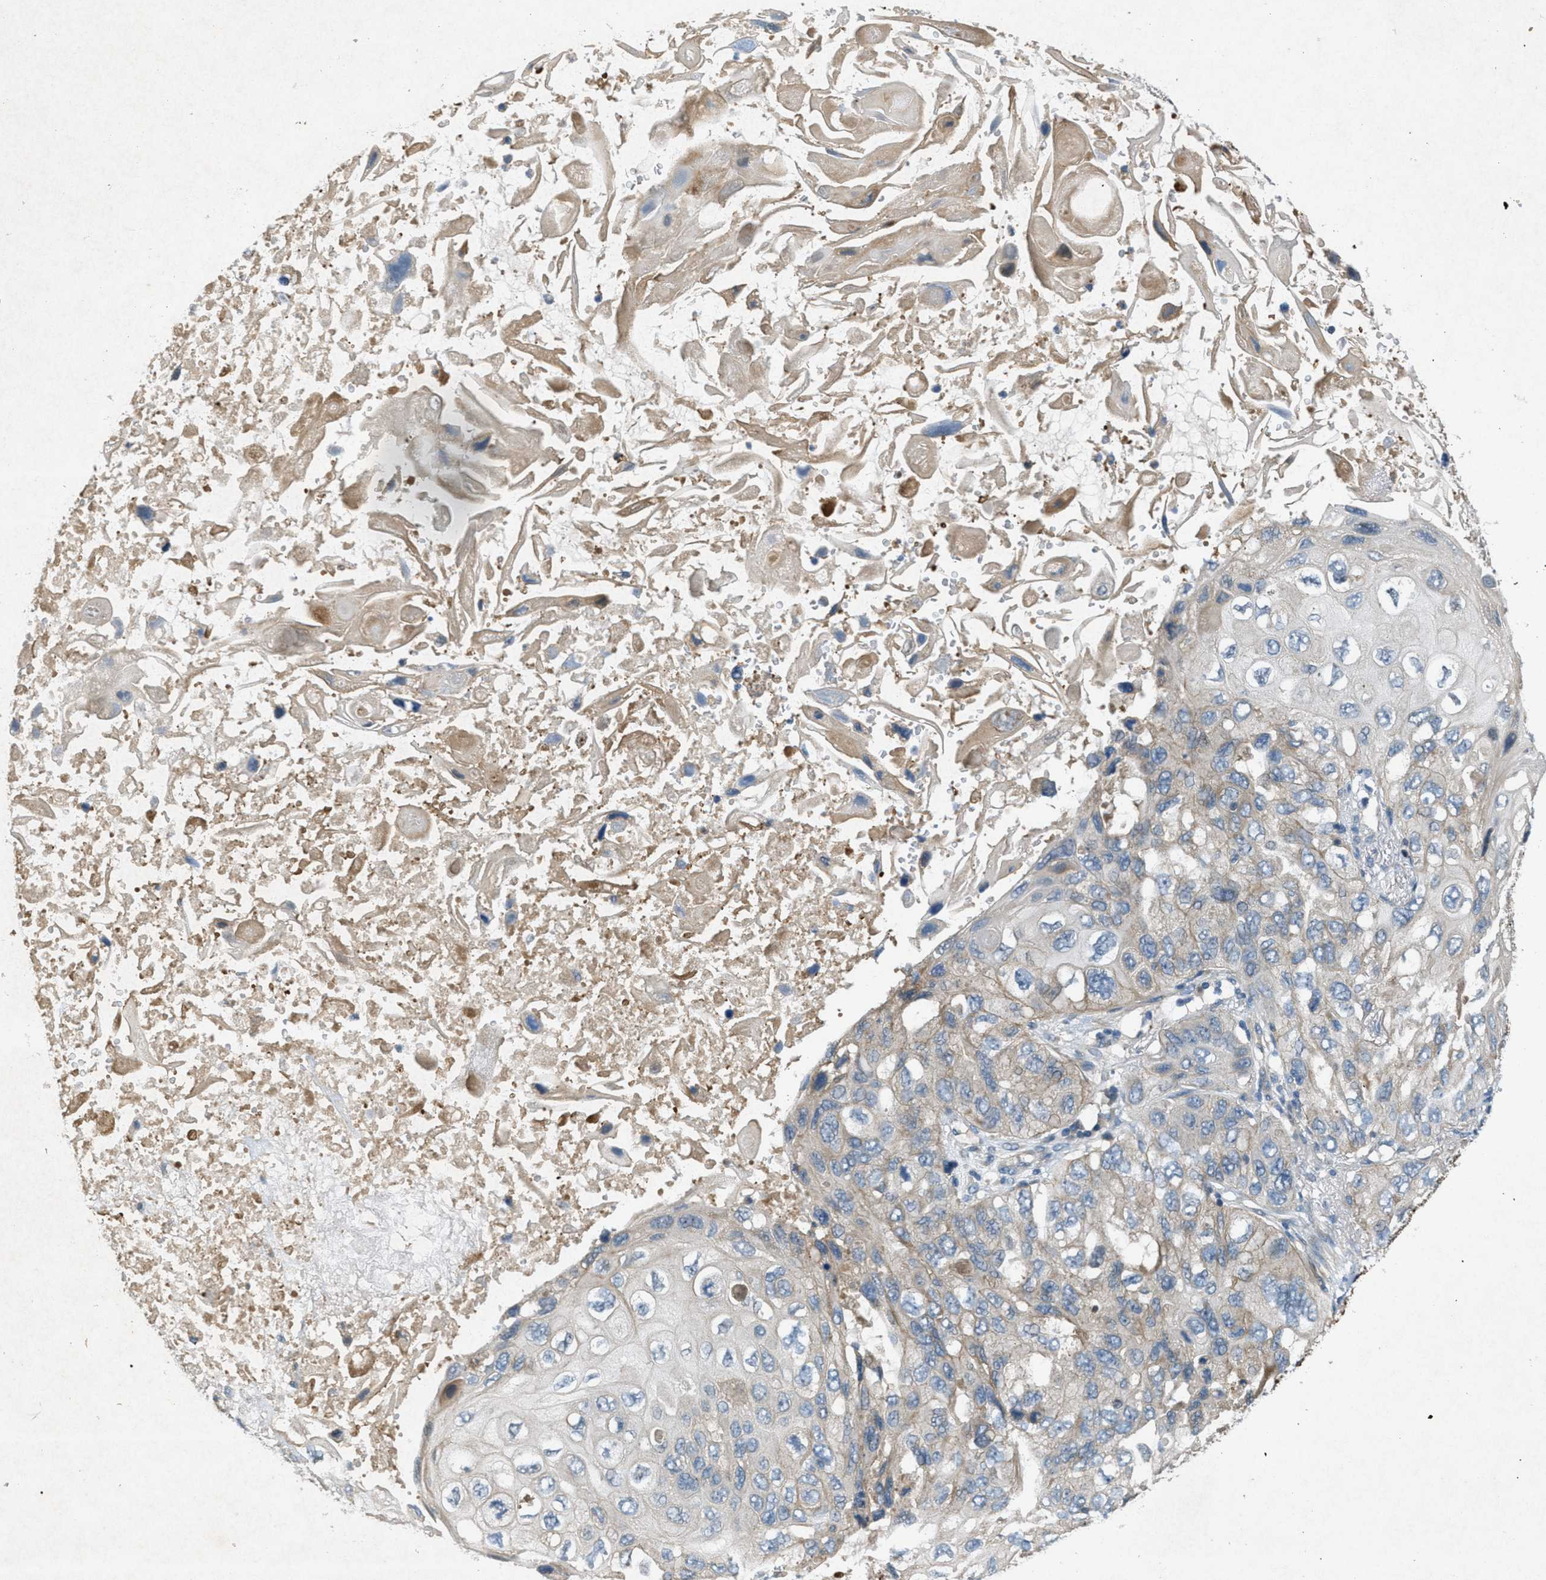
{"staining": {"intensity": "weak", "quantity": "25%-75%", "location": "cytoplasmic/membranous"}, "tissue": "lung cancer", "cell_type": "Tumor cells", "image_type": "cancer", "snomed": [{"axis": "morphology", "description": "Squamous cell carcinoma, NOS"}, {"axis": "topography", "description": "Lung"}], "caption": "Immunohistochemistry (IHC) (DAB) staining of lung squamous cell carcinoma shows weak cytoplasmic/membranous protein staining in approximately 25%-75% of tumor cells.", "gene": "ADCY6", "patient": {"sex": "female", "age": 73}}